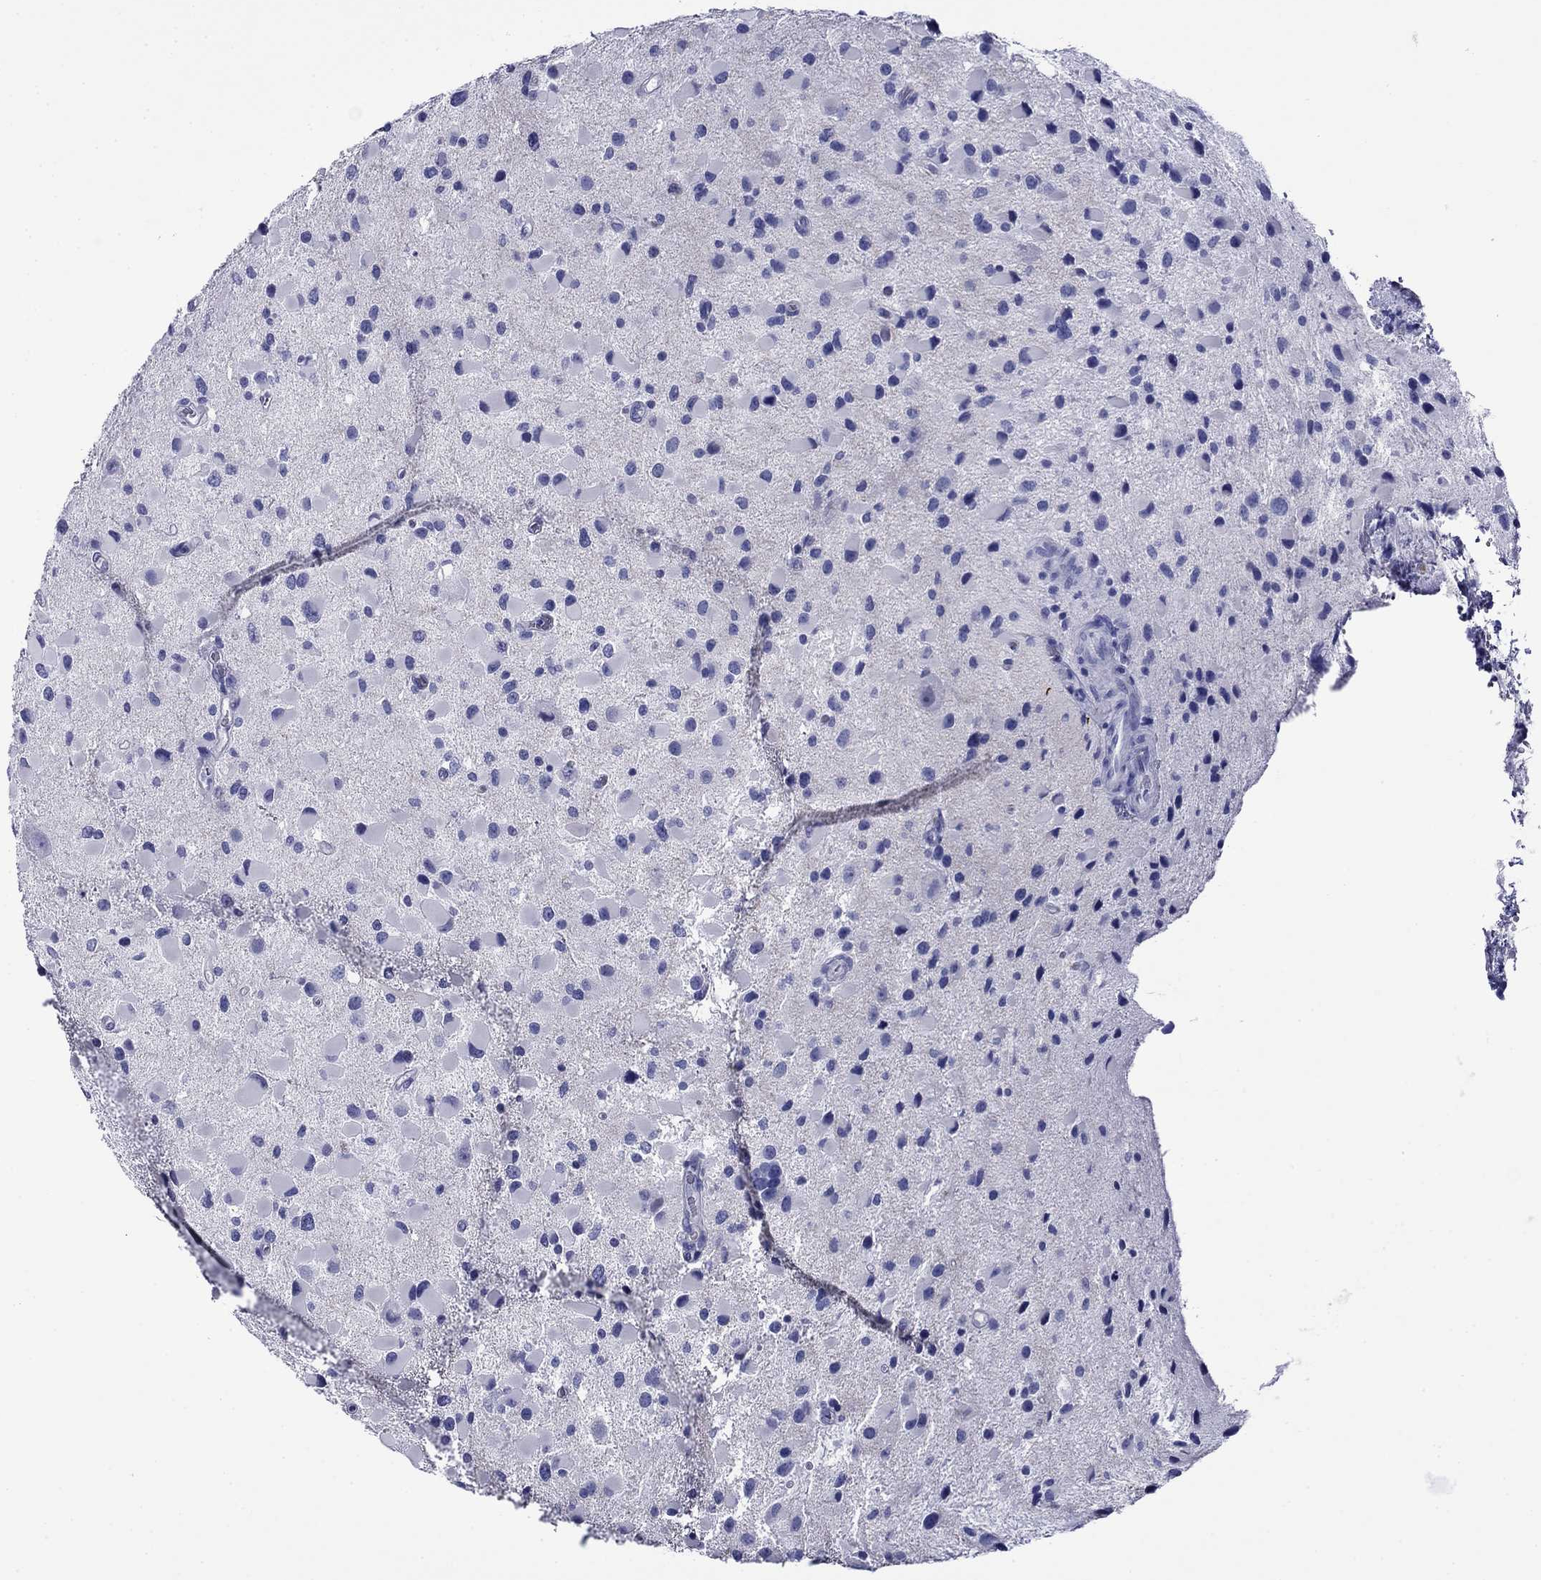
{"staining": {"intensity": "negative", "quantity": "none", "location": "none"}, "tissue": "glioma", "cell_type": "Tumor cells", "image_type": "cancer", "snomed": [{"axis": "morphology", "description": "Glioma, malignant, Low grade"}, {"axis": "topography", "description": "Brain"}], "caption": "An immunohistochemistry (IHC) micrograph of malignant glioma (low-grade) is shown. There is no staining in tumor cells of malignant glioma (low-grade).", "gene": "ROM1", "patient": {"sex": "female", "age": 32}}